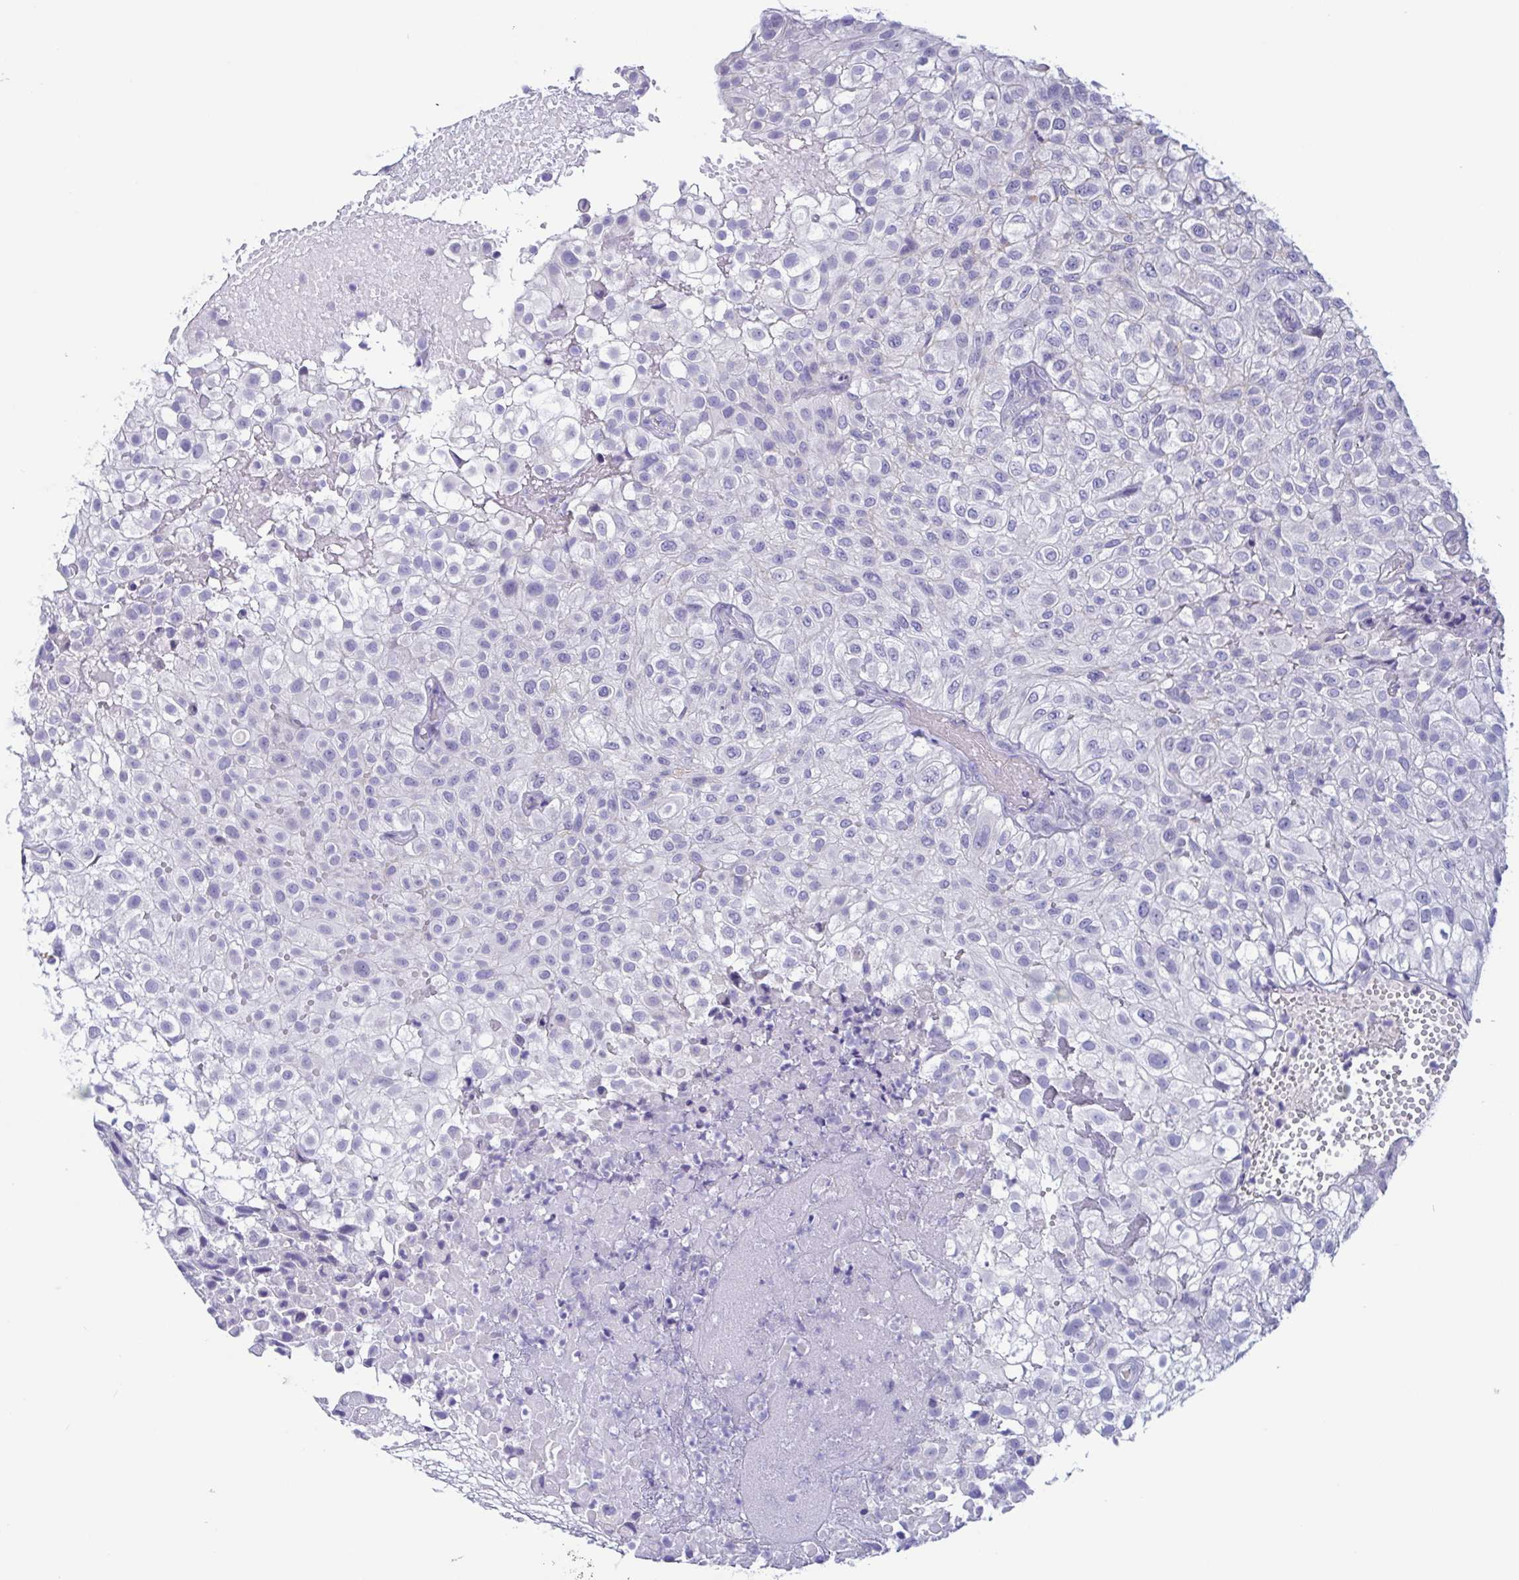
{"staining": {"intensity": "negative", "quantity": "none", "location": "none"}, "tissue": "urothelial cancer", "cell_type": "Tumor cells", "image_type": "cancer", "snomed": [{"axis": "morphology", "description": "Urothelial carcinoma, High grade"}, {"axis": "topography", "description": "Urinary bladder"}], "caption": "Human urothelial cancer stained for a protein using immunohistochemistry reveals no staining in tumor cells.", "gene": "TREH", "patient": {"sex": "male", "age": 56}}